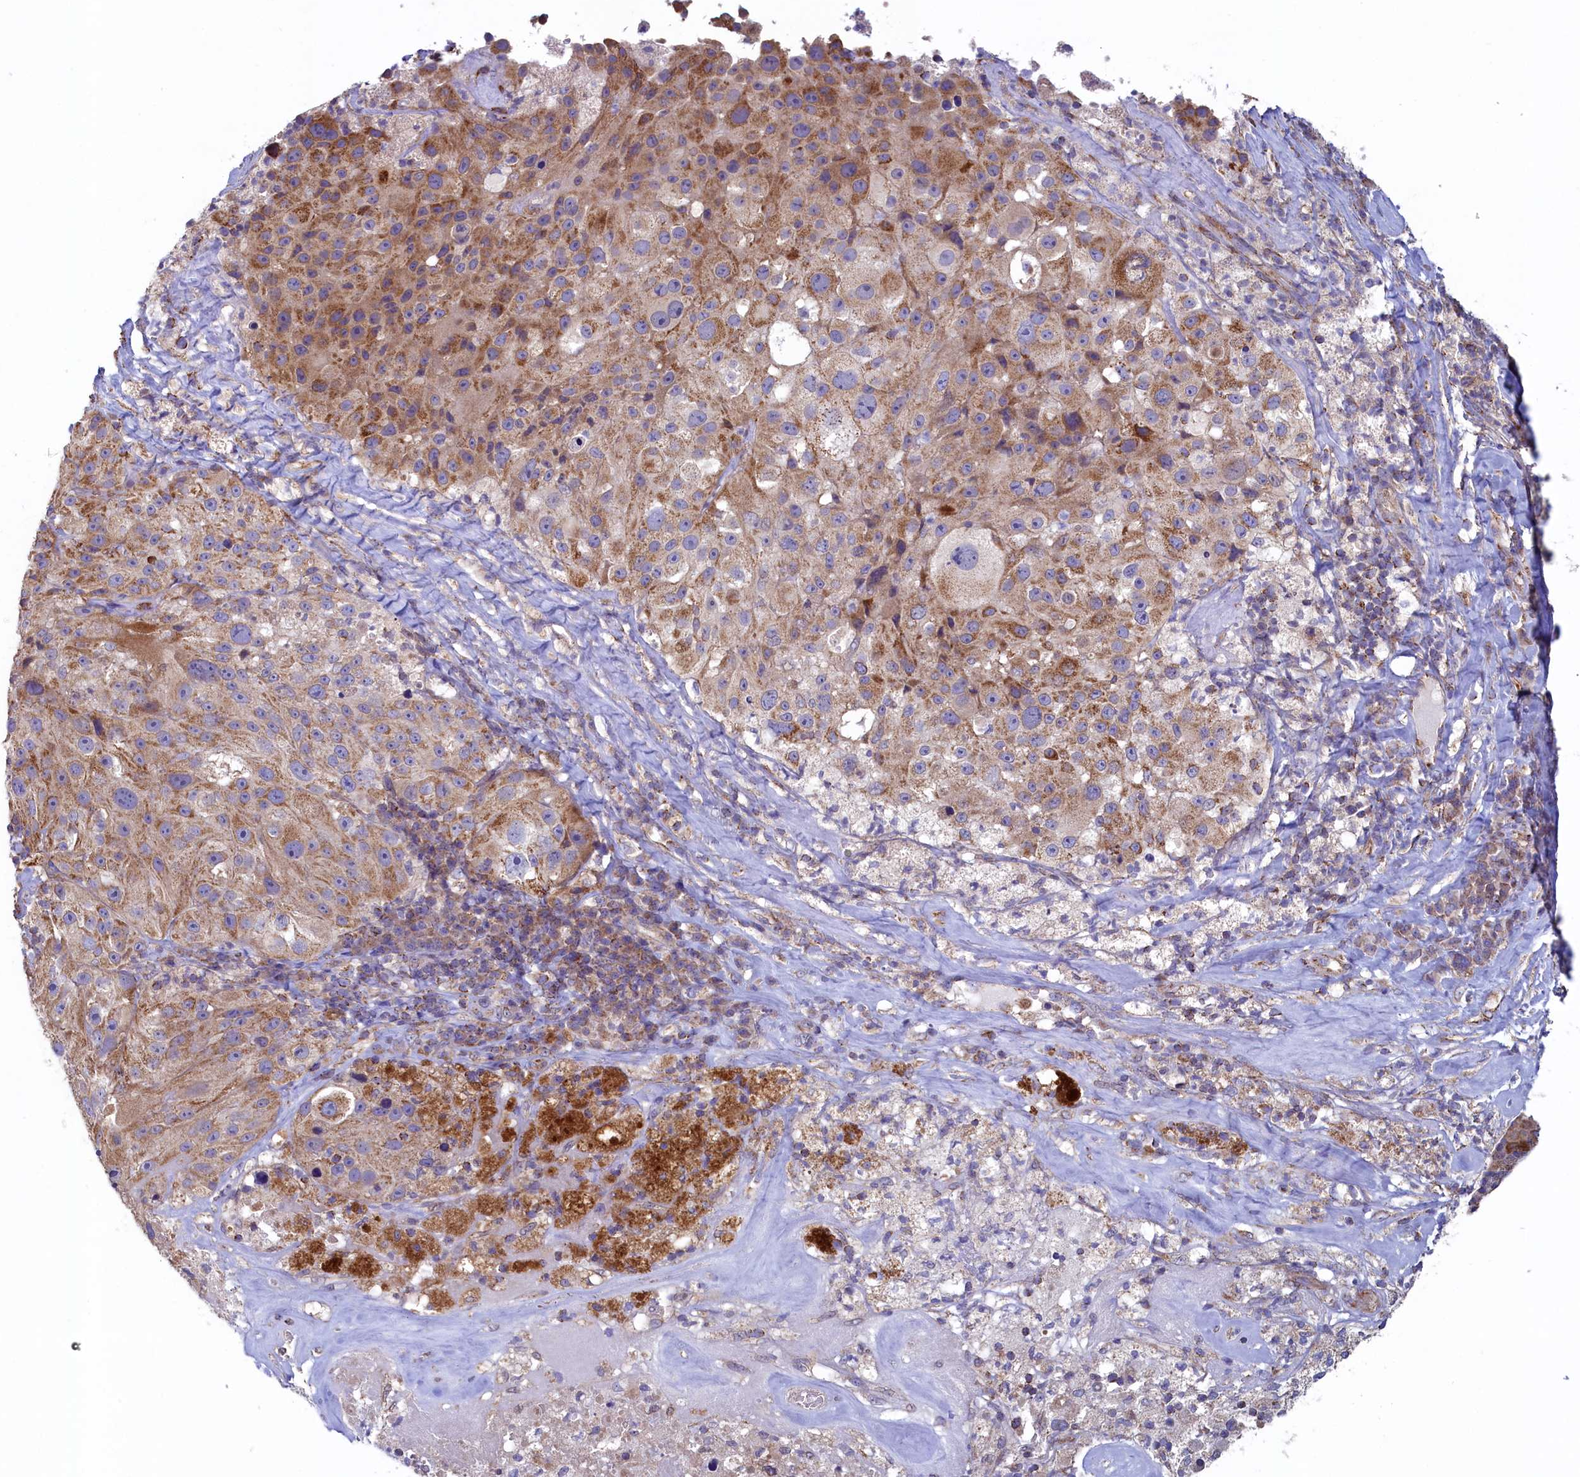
{"staining": {"intensity": "moderate", "quantity": "25%-75%", "location": "cytoplasmic/membranous"}, "tissue": "melanoma", "cell_type": "Tumor cells", "image_type": "cancer", "snomed": [{"axis": "morphology", "description": "Malignant melanoma, Metastatic site"}, {"axis": "topography", "description": "Lymph node"}], "caption": "Moderate cytoplasmic/membranous protein expression is identified in approximately 25%-75% of tumor cells in melanoma.", "gene": "SPATA2L", "patient": {"sex": "male", "age": 62}}